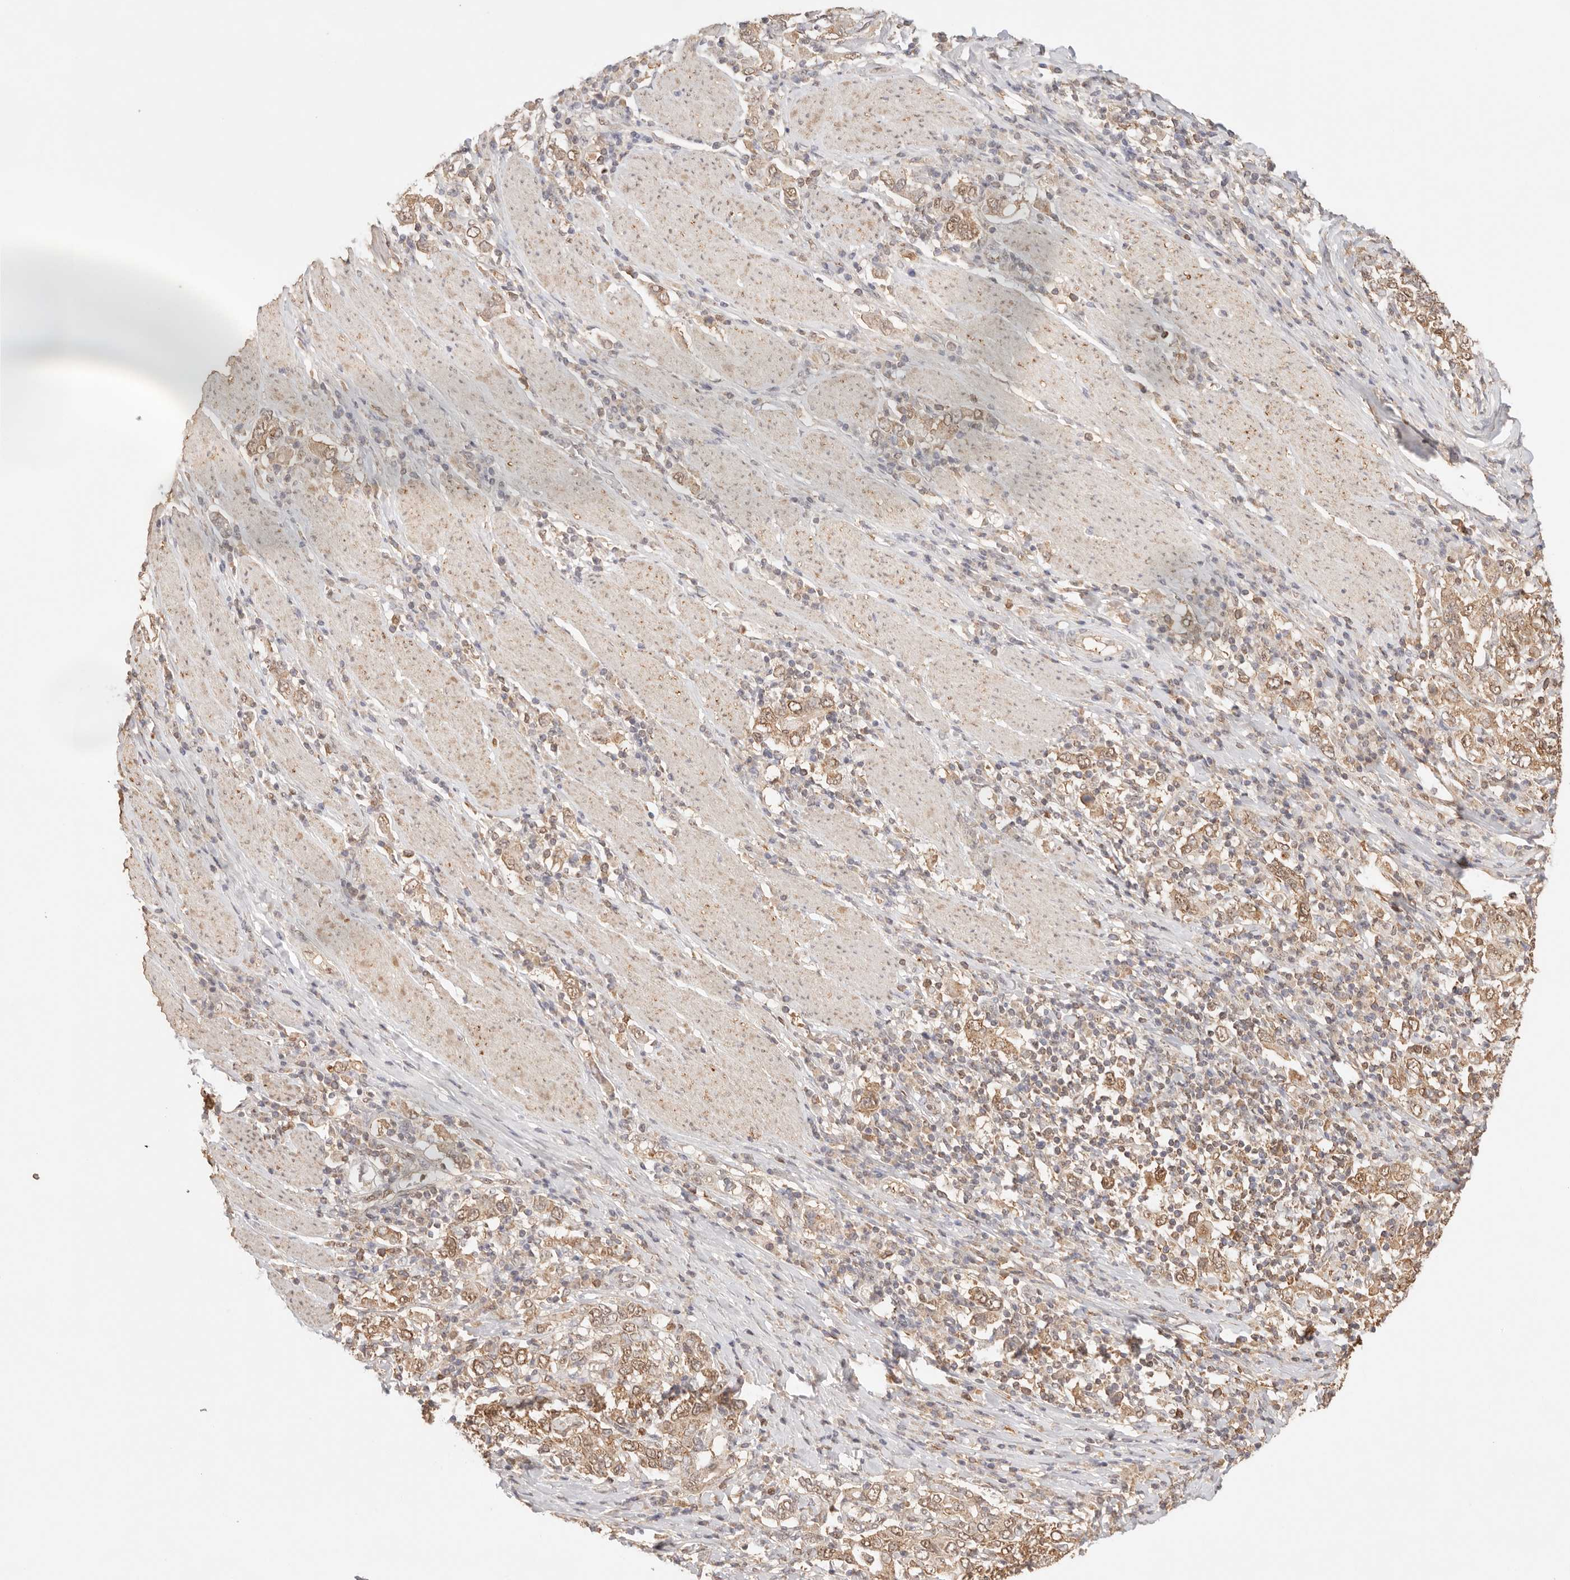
{"staining": {"intensity": "moderate", "quantity": ">75%", "location": "cytoplasmic/membranous,nuclear"}, "tissue": "stomach cancer", "cell_type": "Tumor cells", "image_type": "cancer", "snomed": [{"axis": "morphology", "description": "Adenocarcinoma, NOS"}, {"axis": "topography", "description": "Stomach, upper"}], "caption": "Stomach cancer (adenocarcinoma) stained with DAB IHC reveals medium levels of moderate cytoplasmic/membranous and nuclear staining in approximately >75% of tumor cells. The protein is stained brown, and the nuclei are stained in blue (DAB IHC with brightfield microscopy, high magnification).", "gene": "IL1R2", "patient": {"sex": "male", "age": 62}}